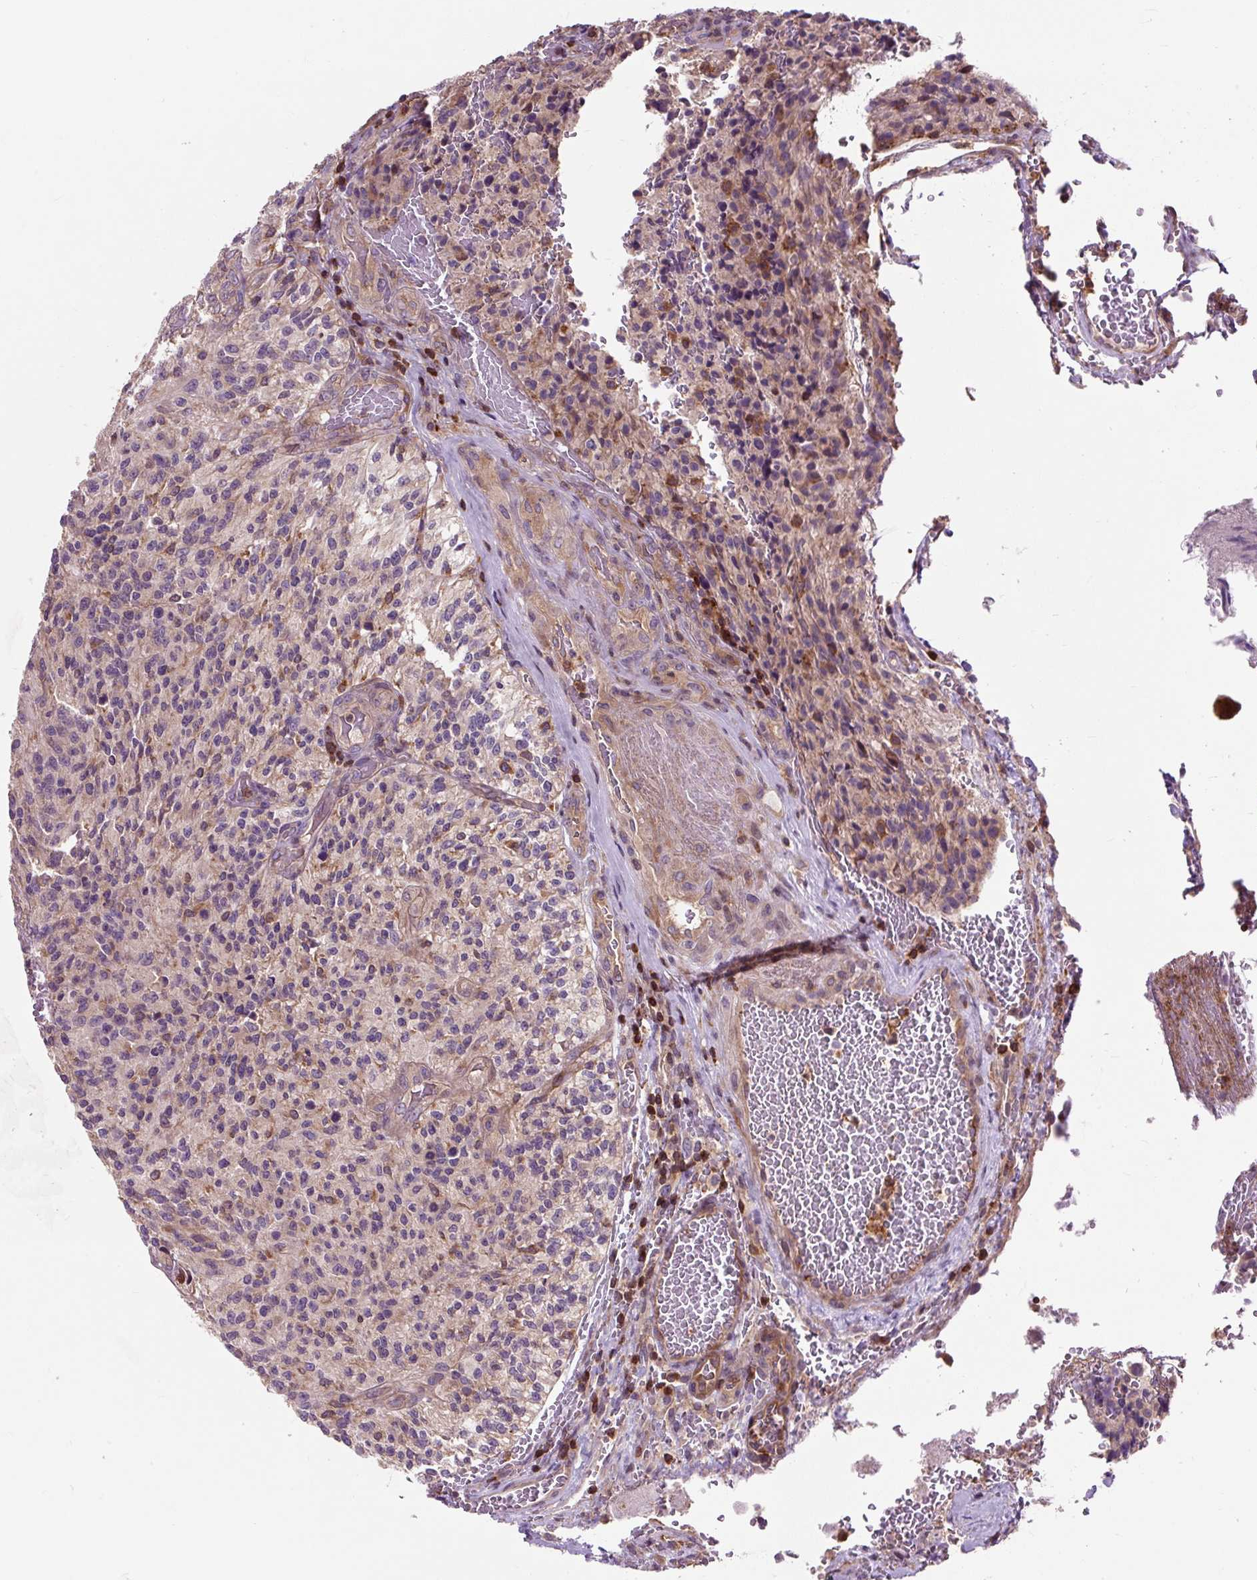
{"staining": {"intensity": "weak", "quantity": "25%-75%", "location": "cytoplasmic/membranous"}, "tissue": "glioma", "cell_type": "Tumor cells", "image_type": "cancer", "snomed": [{"axis": "morphology", "description": "Normal tissue, NOS"}, {"axis": "morphology", "description": "Glioma, malignant, High grade"}, {"axis": "topography", "description": "Cerebral cortex"}], "caption": "Glioma stained for a protein (brown) displays weak cytoplasmic/membranous positive staining in approximately 25%-75% of tumor cells.", "gene": "CISD3", "patient": {"sex": "male", "age": 56}}